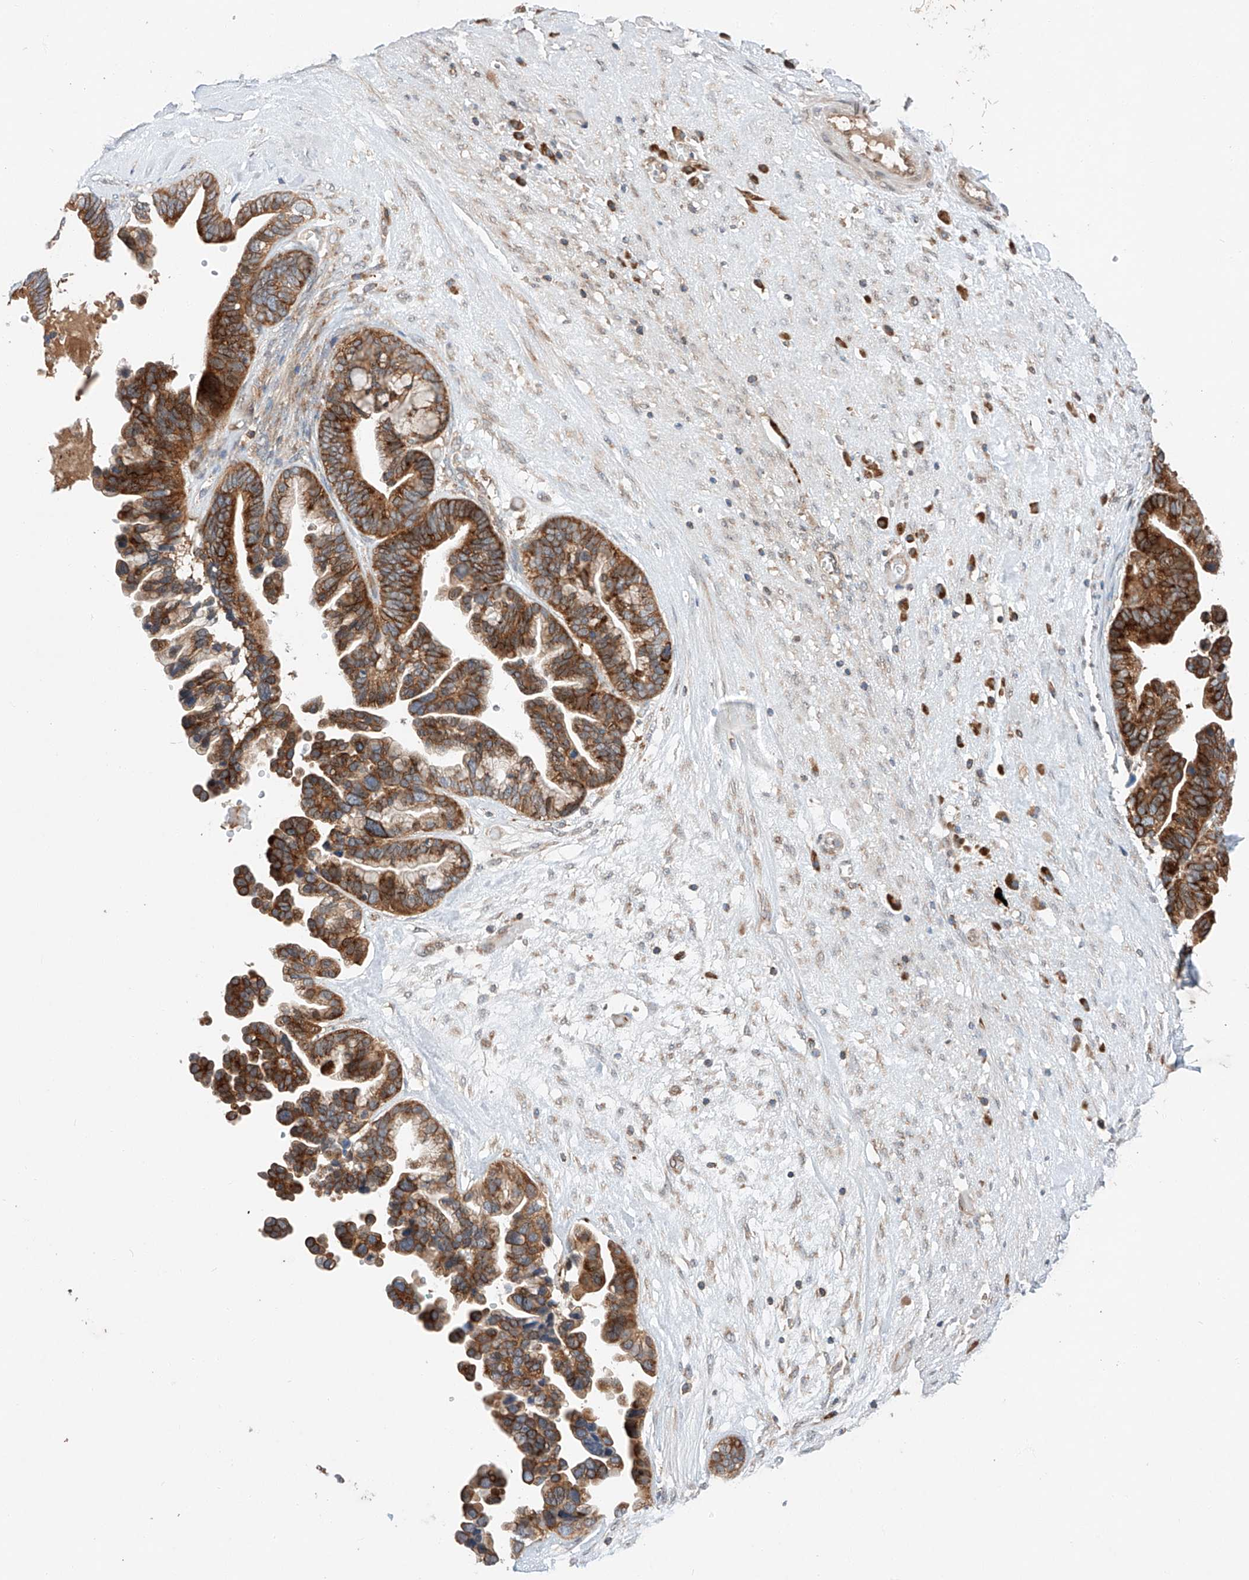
{"staining": {"intensity": "strong", "quantity": ">75%", "location": "cytoplasmic/membranous"}, "tissue": "ovarian cancer", "cell_type": "Tumor cells", "image_type": "cancer", "snomed": [{"axis": "morphology", "description": "Cystadenocarcinoma, serous, NOS"}, {"axis": "topography", "description": "Ovary"}], "caption": "An IHC histopathology image of neoplastic tissue is shown. Protein staining in brown labels strong cytoplasmic/membranous positivity in ovarian serous cystadenocarcinoma within tumor cells.", "gene": "RUSC1", "patient": {"sex": "female", "age": 56}}